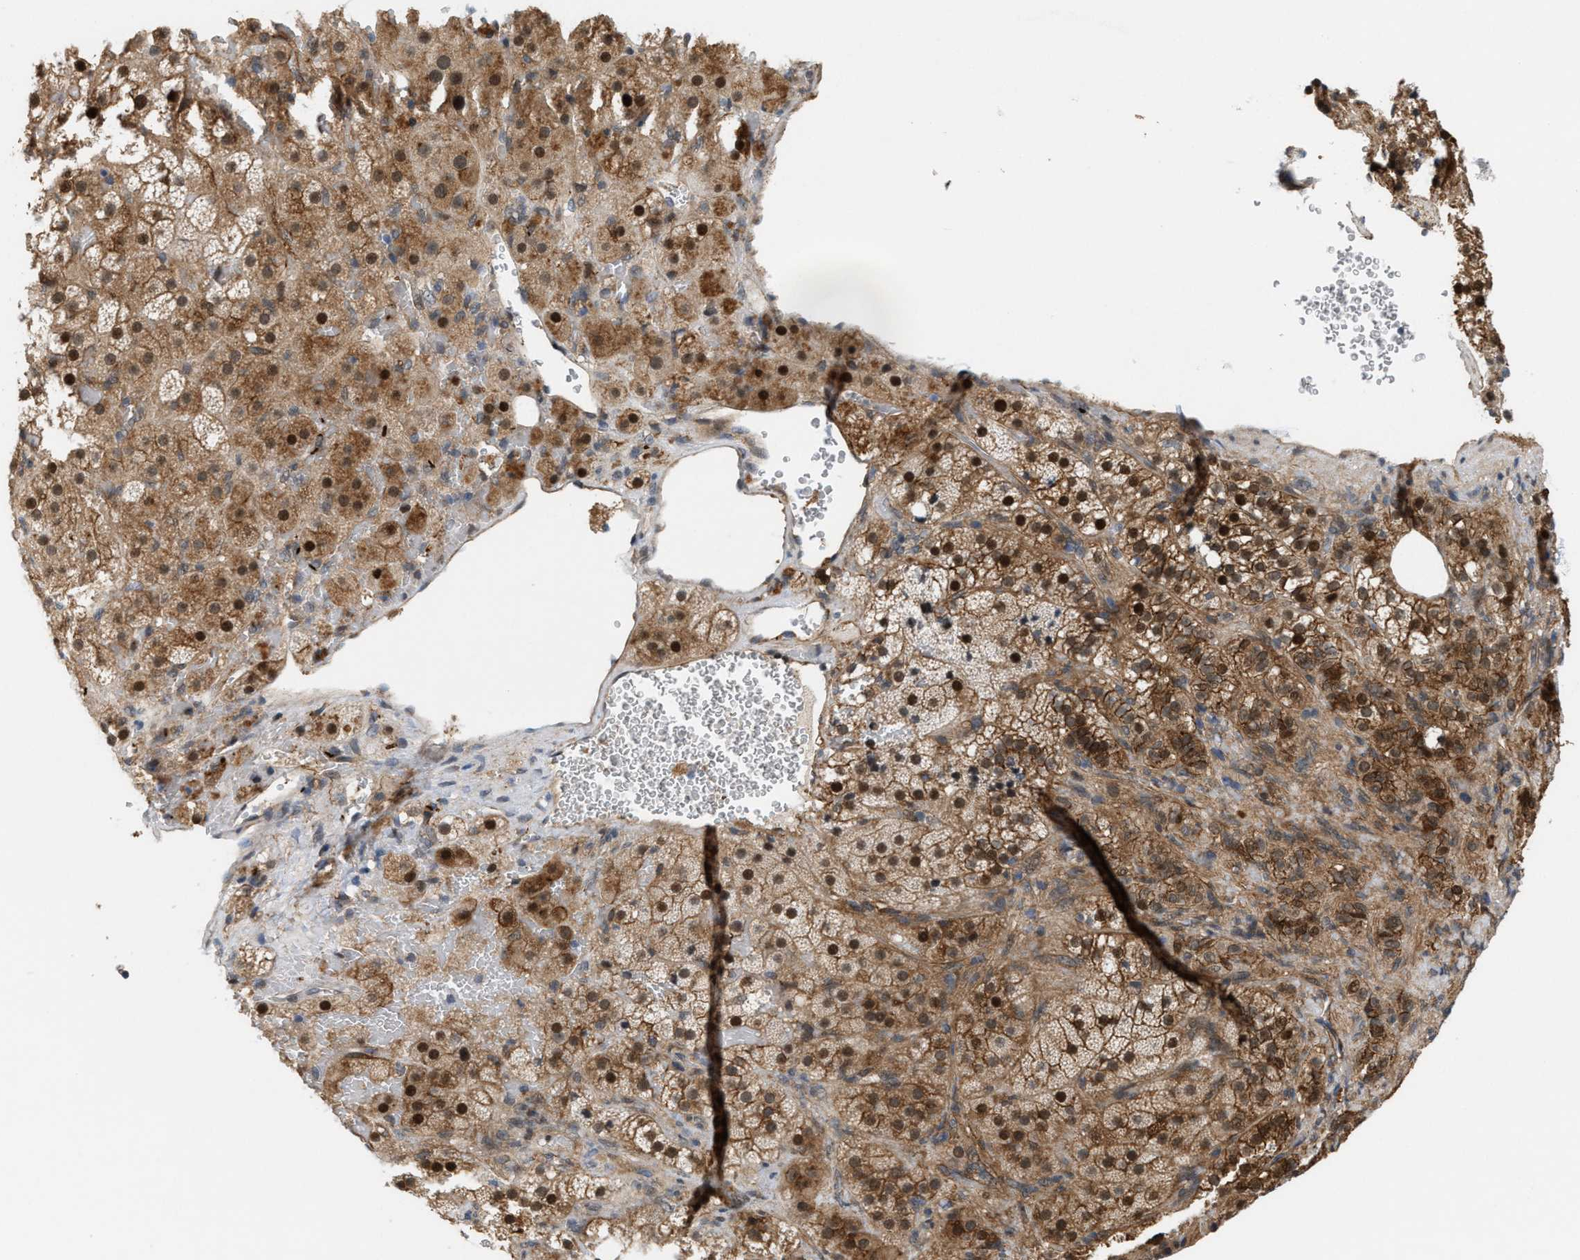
{"staining": {"intensity": "moderate", "quantity": ">75%", "location": "cytoplasmic/membranous,nuclear"}, "tissue": "adrenal gland", "cell_type": "Glandular cells", "image_type": "normal", "snomed": [{"axis": "morphology", "description": "Normal tissue, NOS"}, {"axis": "topography", "description": "Adrenal gland"}], "caption": "A high-resolution image shows IHC staining of unremarkable adrenal gland, which shows moderate cytoplasmic/membranous,nuclear expression in approximately >75% of glandular cells.", "gene": "MFSD6", "patient": {"sex": "female", "age": 59}}